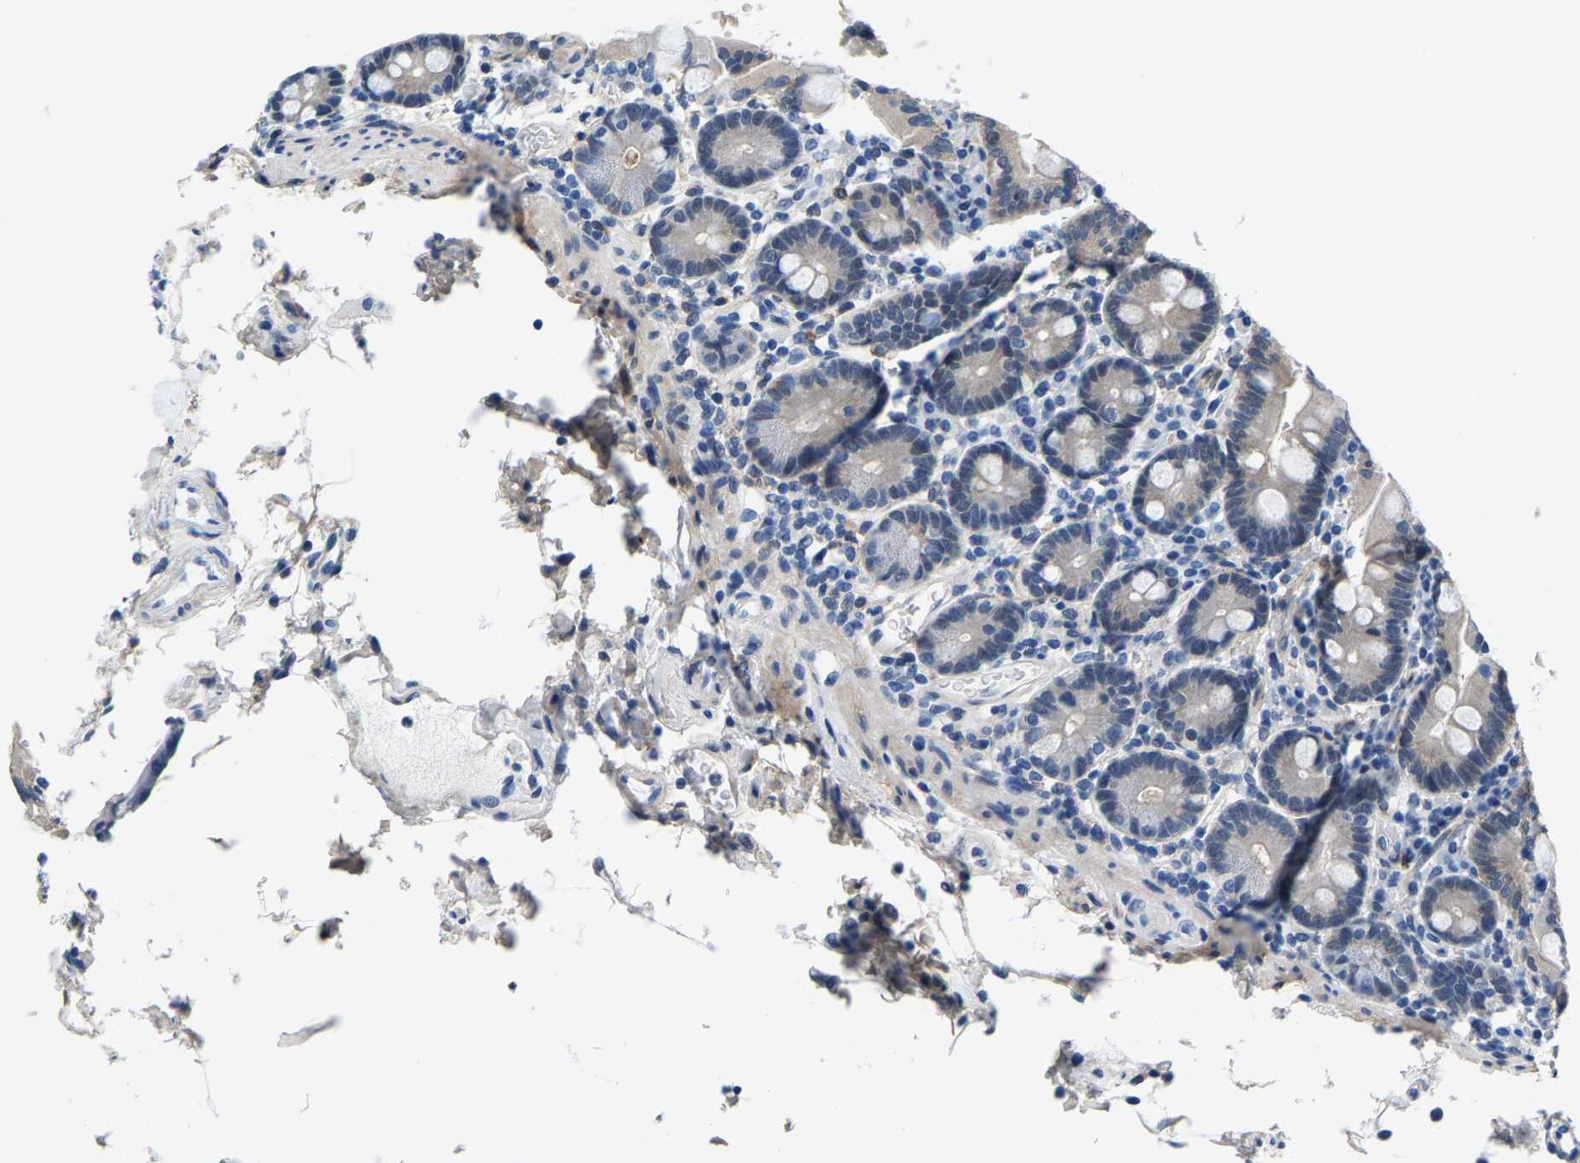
{"staining": {"intensity": "negative", "quantity": "none", "location": "none"}, "tissue": "duodenum", "cell_type": "Glandular cells", "image_type": "normal", "snomed": [{"axis": "morphology", "description": "Normal tissue, NOS"}, {"axis": "topography", "description": "Small intestine, NOS"}], "caption": "Glandular cells are negative for protein expression in unremarkable human duodenum.", "gene": "SSH3", "patient": {"sex": "female", "age": 71}}